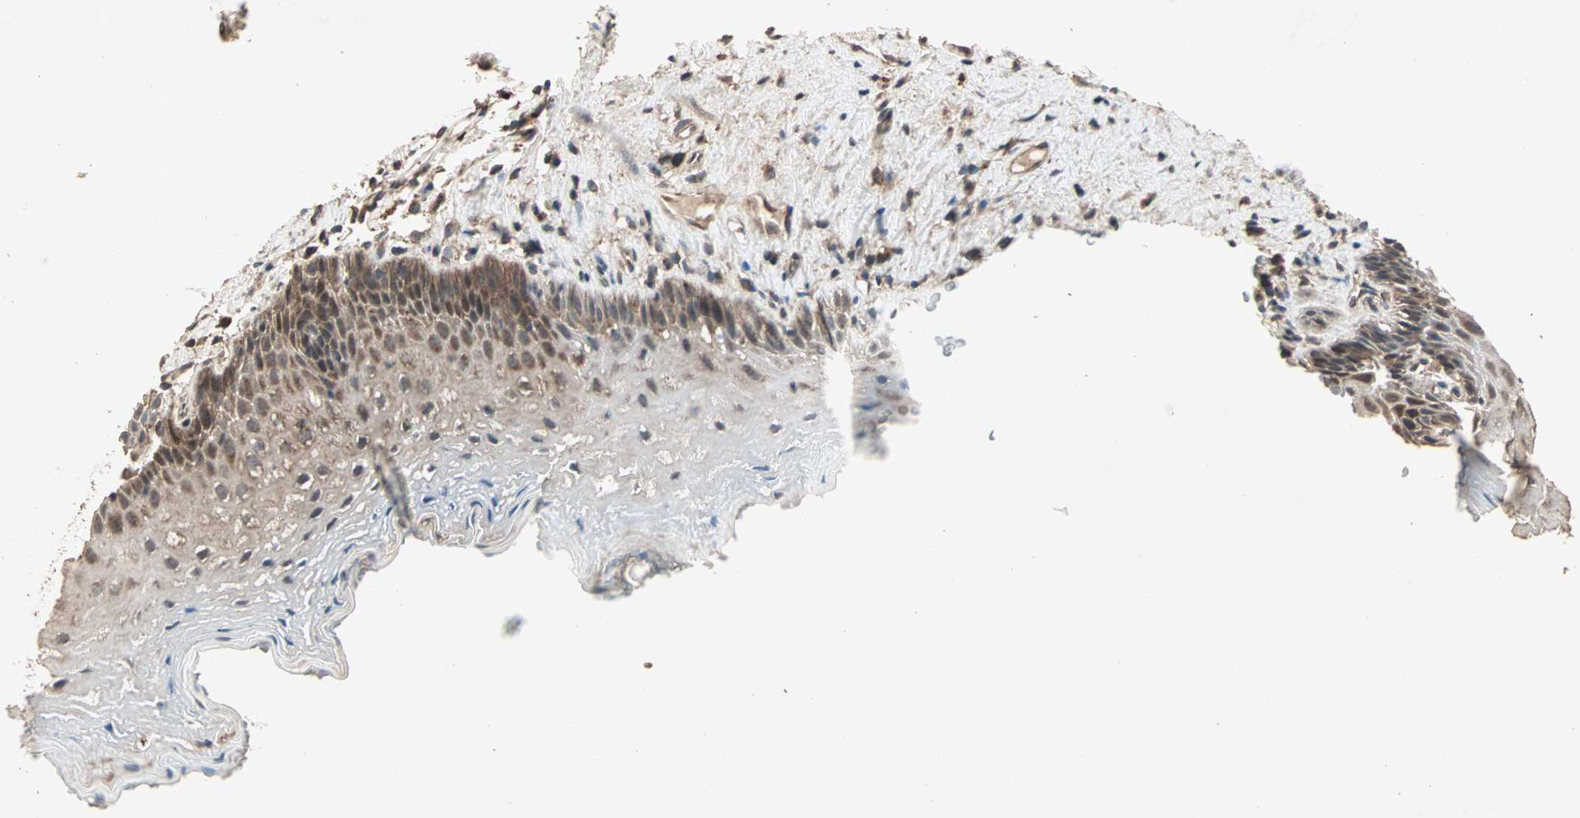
{"staining": {"intensity": "strong", "quantity": "25%-75%", "location": "cytoplasmic/membranous"}, "tissue": "esophagus", "cell_type": "Squamous epithelial cells", "image_type": "normal", "snomed": [{"axis": "morphology", "description": "Normal tissue, NOS"}, {"axis": "topography", "description": "Esophagus"}], "caption": "The histopathology image demonstrates staining of benign esophagus, revealing strong cytoplasmic/membranous protein staining (brown color) within squamous epithelial cells.", "gene": "UBAC1", "patient": {"sex": "female", "age": 70}}